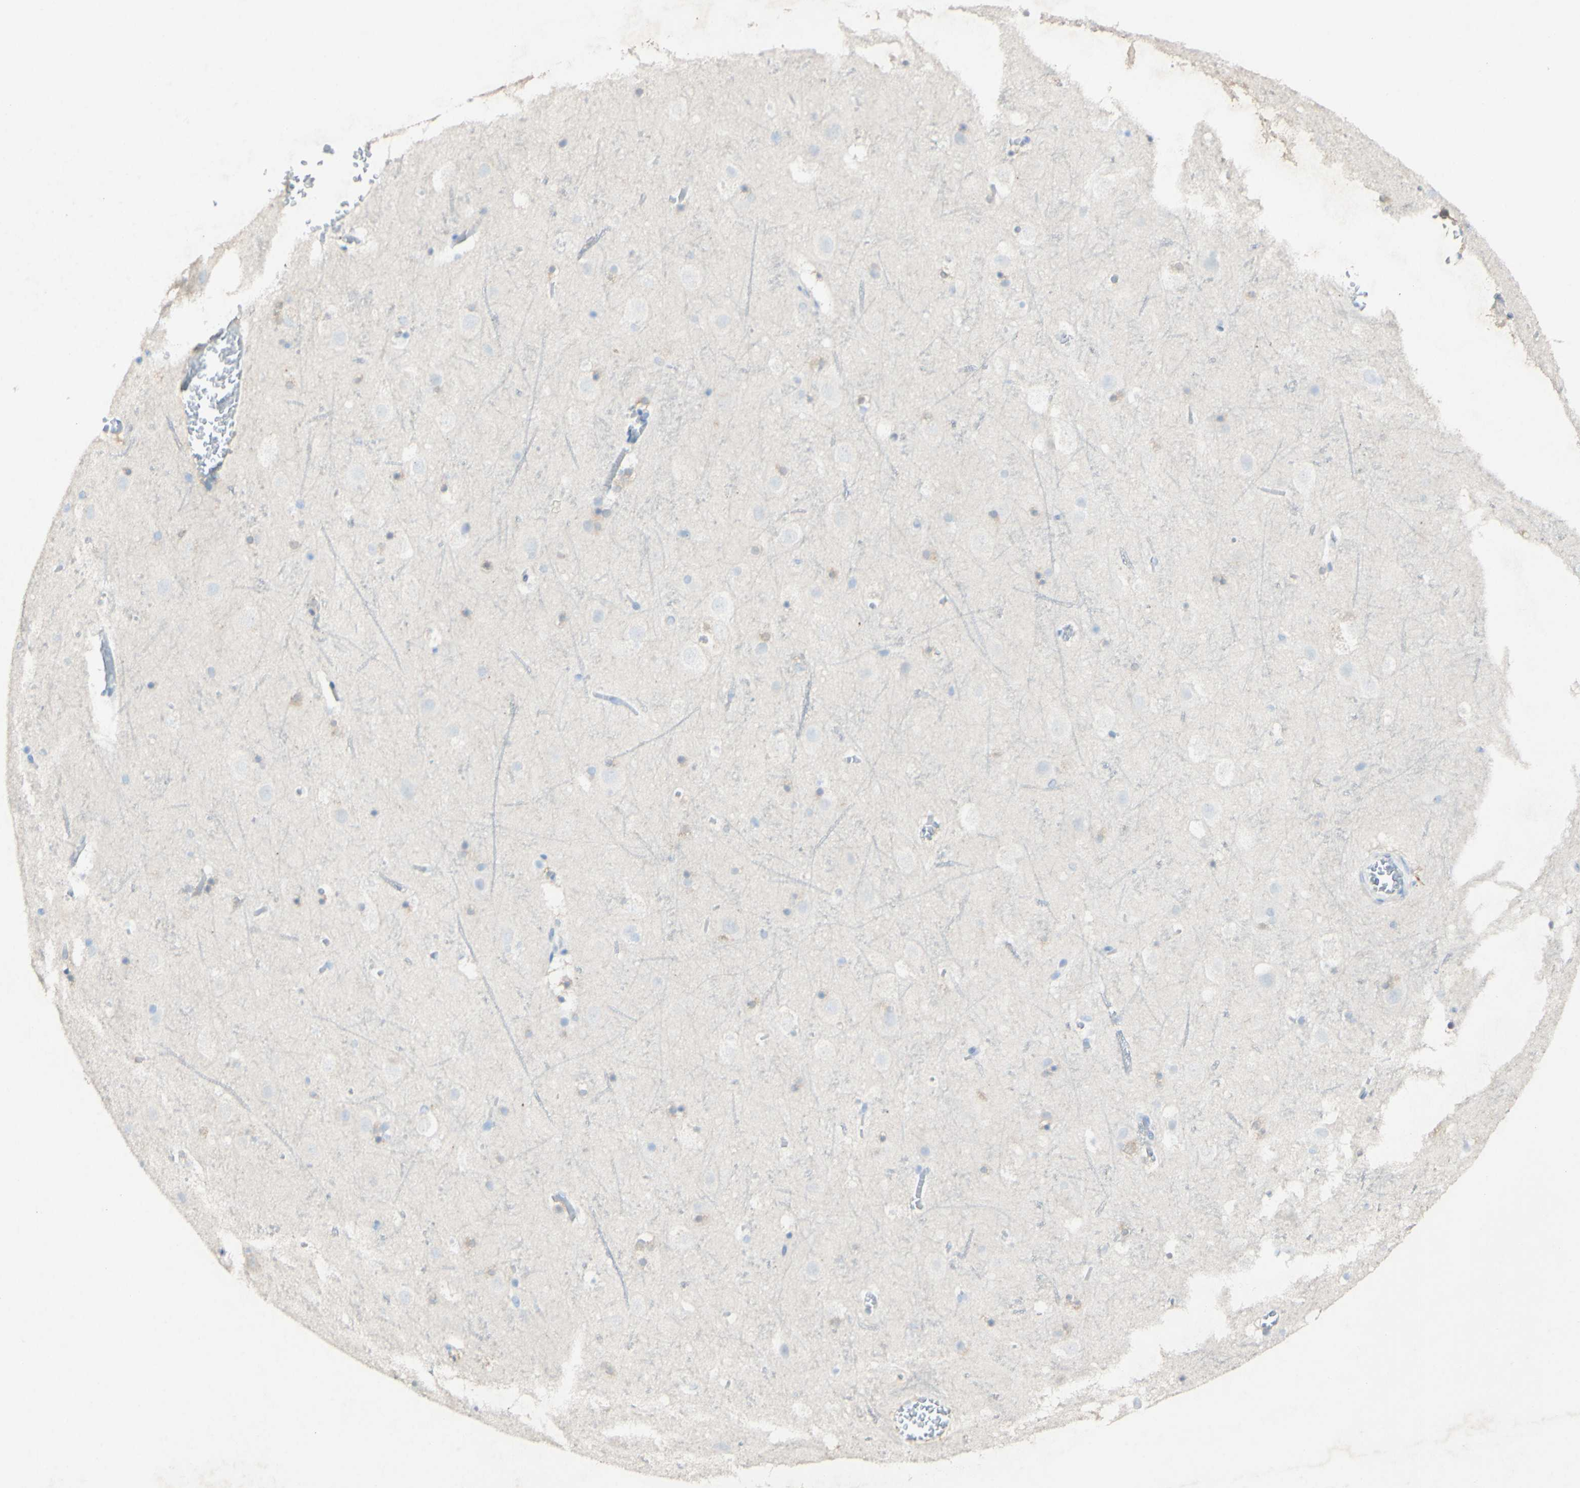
{"staining": {"intensity": "strong", "quantity": "25%-75%", "location": "cytoplasmic/membranous"}, "tissue": "cerebral cortex", "cell_type": "Endothelial cells", "image_type": "normal", "snomed": [{"axis": "morphology", "description": "Normal tissue, NOS"}, {"axis": "topography", "description": "Cerebral cortex"}], "caption": "High-power microscopy captured an immunohistochemistry image of normal cerebral cortex, revealing strong cytoplasmic/membranous positivity in about 25%-75% of endothelial cells.", "gene": "FGF4", "patient": {"sex": "male", "age": 45}}